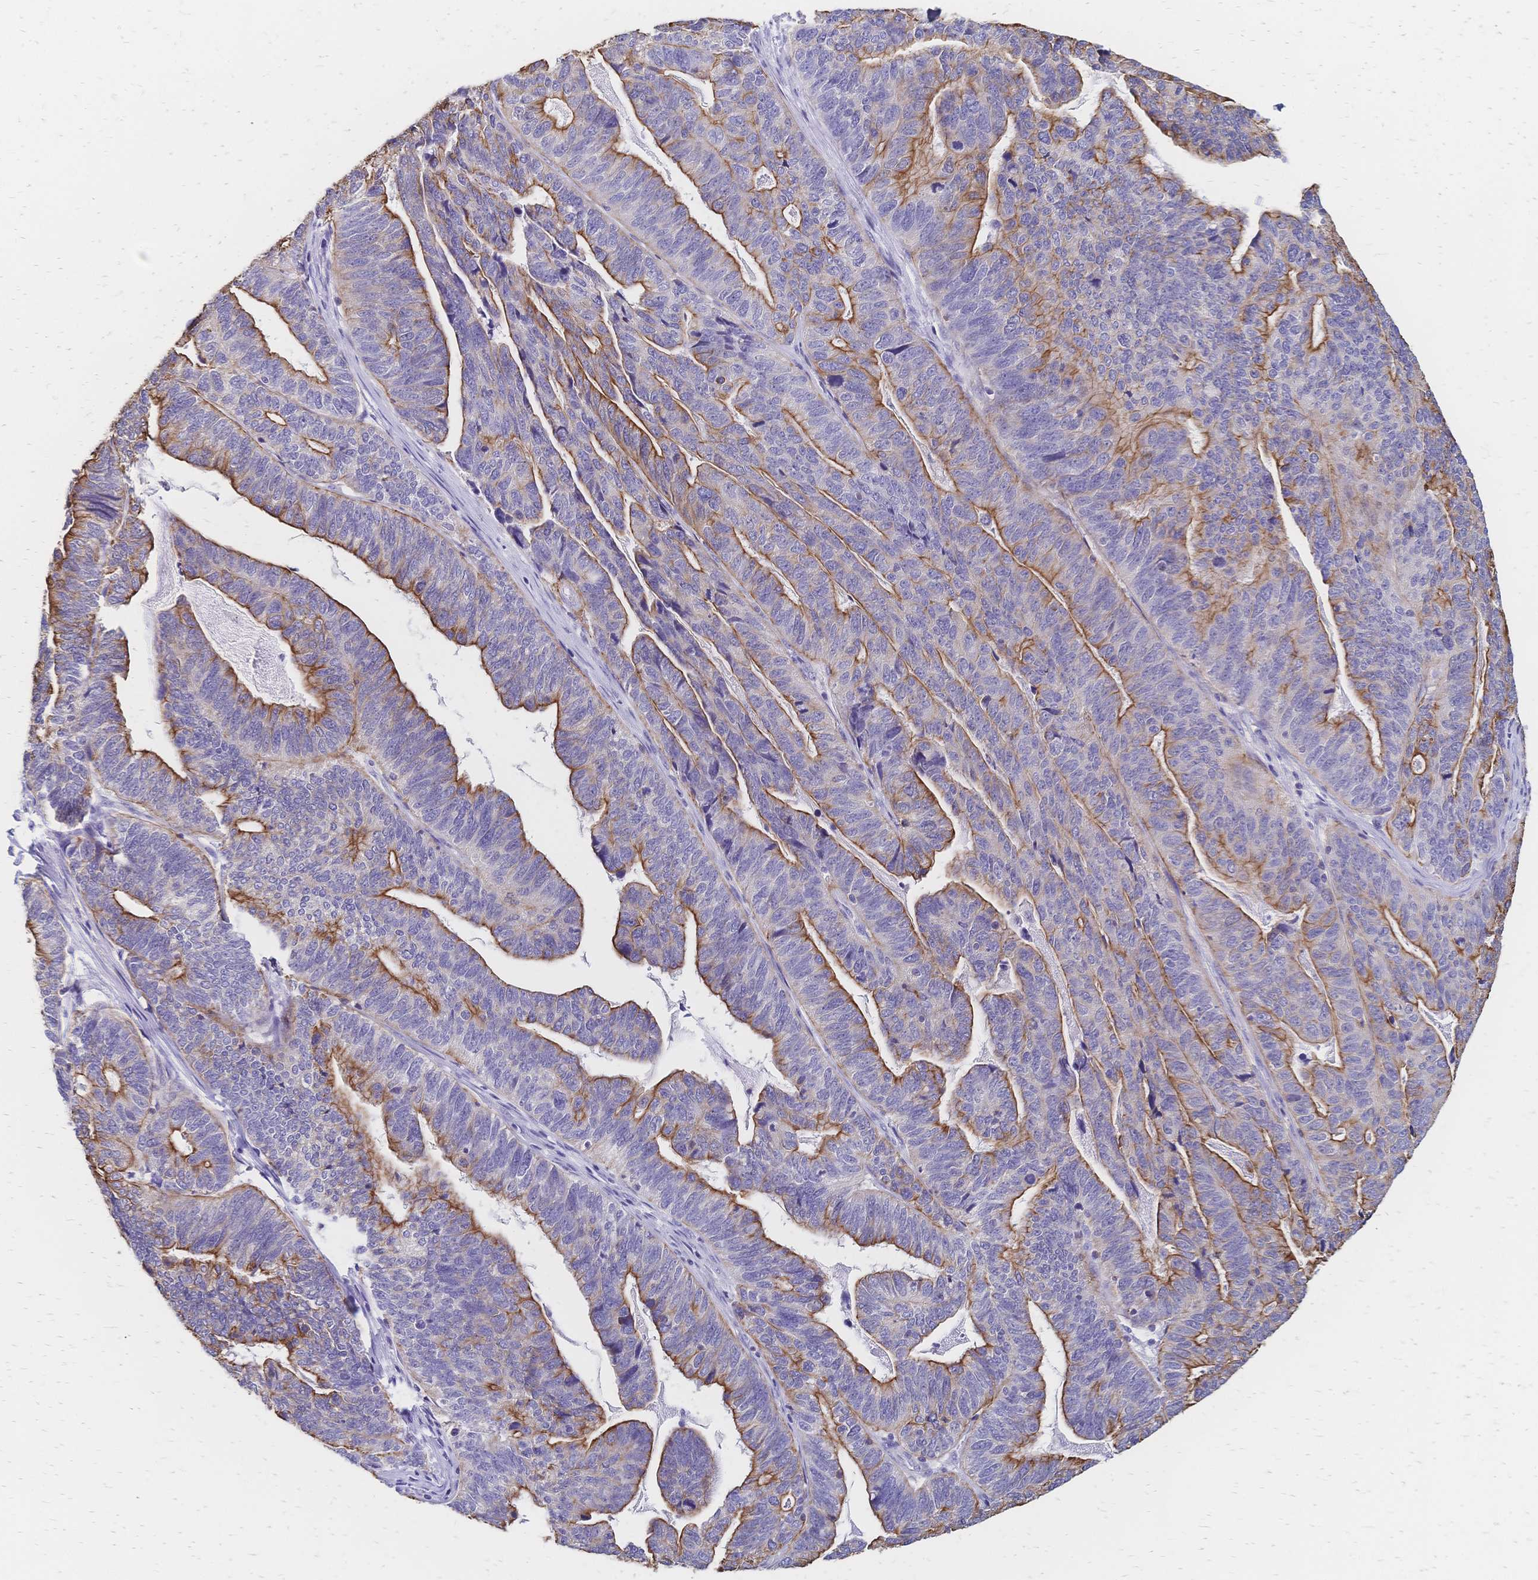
{"staining": {"intensity": "moderate", "quantity": "25%-75%", "location": "cytoplasmic/membranous"}, "tissue": "stomach cancer", "cell_type": "Tumor cells", "image_type": "cancer", "snomed": [{"axis": "morphology", "description": "Adenocarcinoma, NOS"}, {"axis": "topography", "description": "Stomach, upper"}], "caption": "This image exhibits stomach adenocarcinoma stained with immunohistochemistry to label a protein in brown. The cytoplasmic/membranous of tumor cells show moderate positivity for the protein. Nuclei are counter-stained blue.", "gene": "DTNB", "patient": {"sex": "female", "age": 67}}